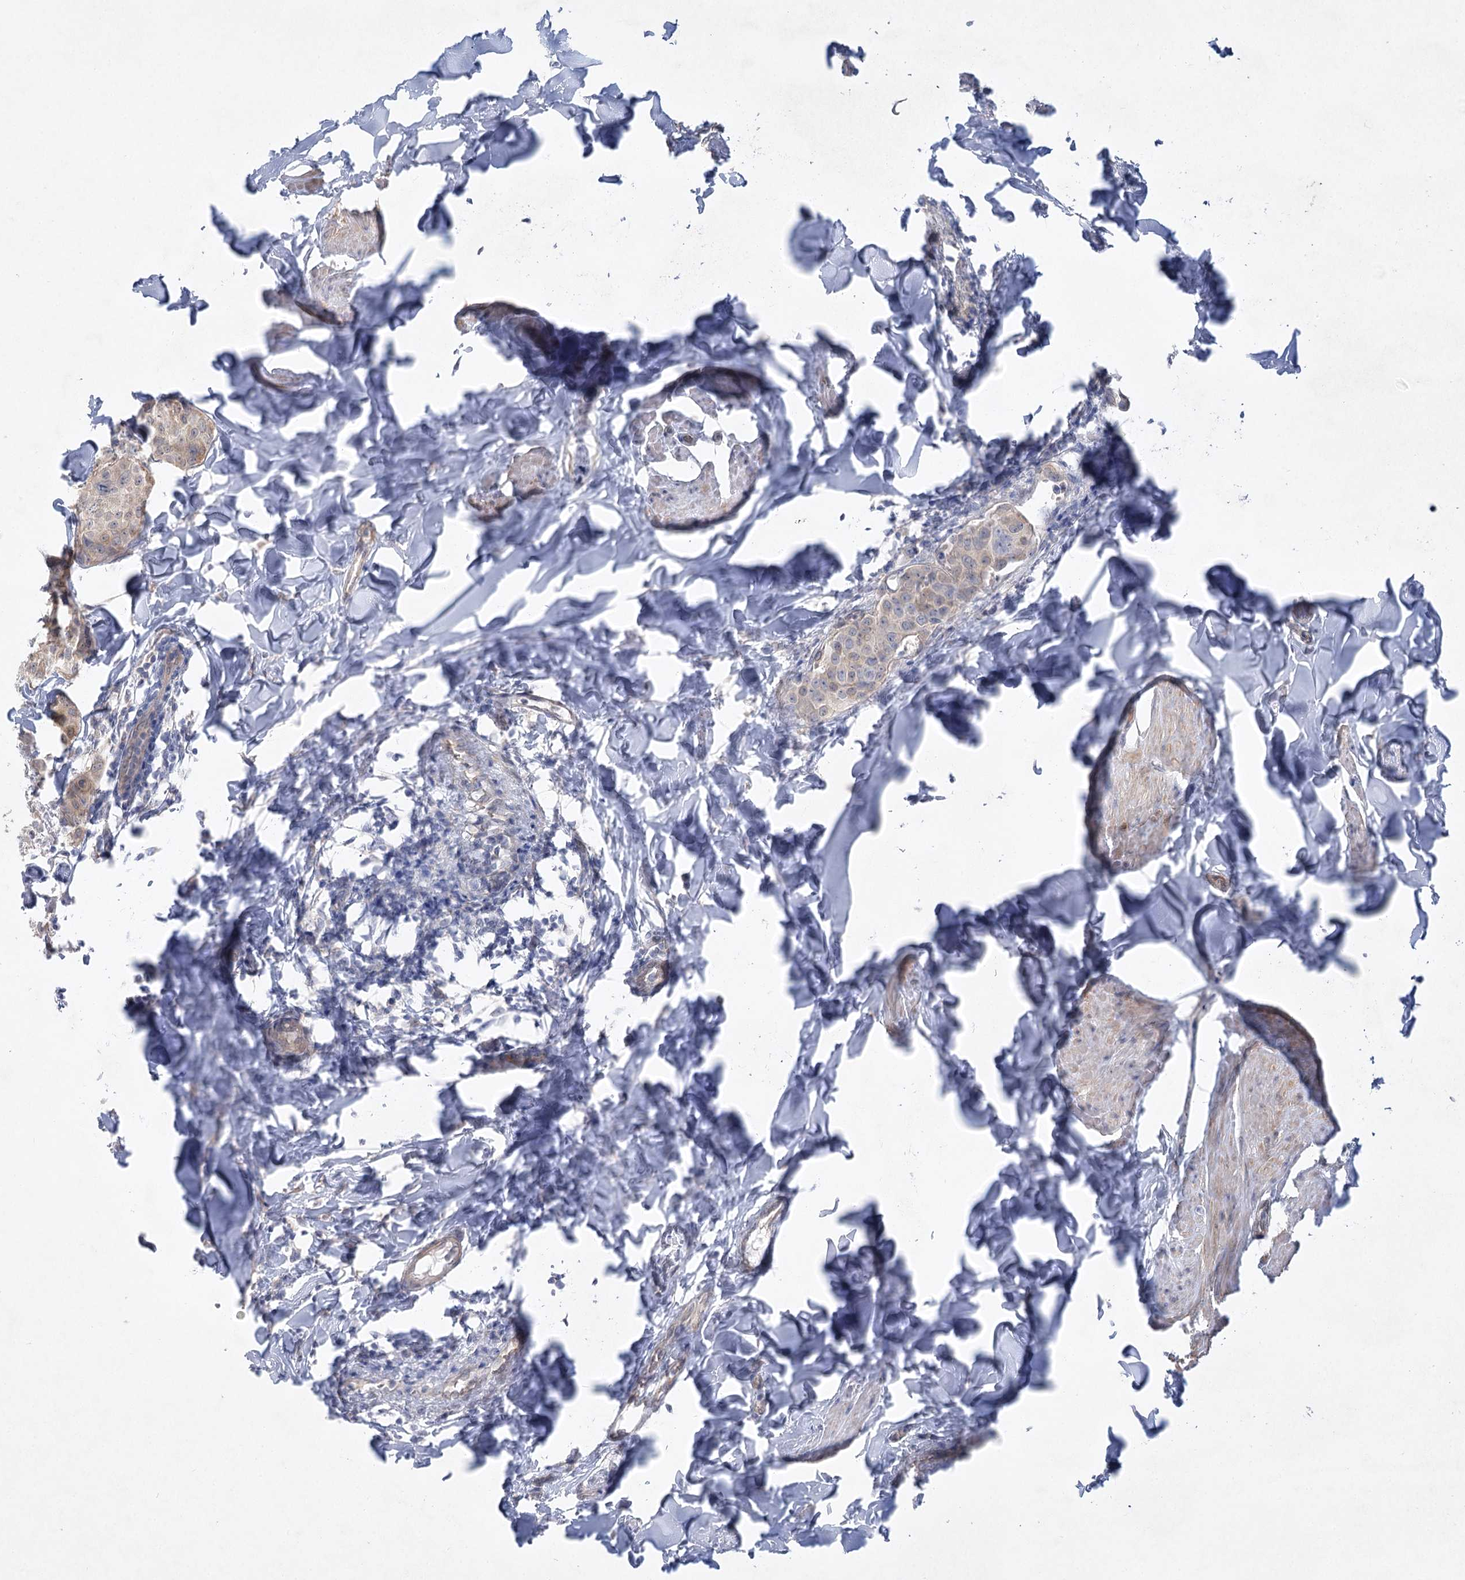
{"staining": {"intensity": "negative", "quantity": "none", "location": "none"}, "tissue": "breast cancer", "cell_type": "Tumor cells", "image_type": "cancer", "snomed": [{"axis": "morphology", "description": "Duct carcinoma"}, {"axis": "topography", "description": "Breast"}], "caption": "Histopathology image shows no protein expression in tumor cells of breast infiltrating ductal carcinoma tissue.", "gene": "AAMDC", "patient": {"sex": "female", "age": 40}}